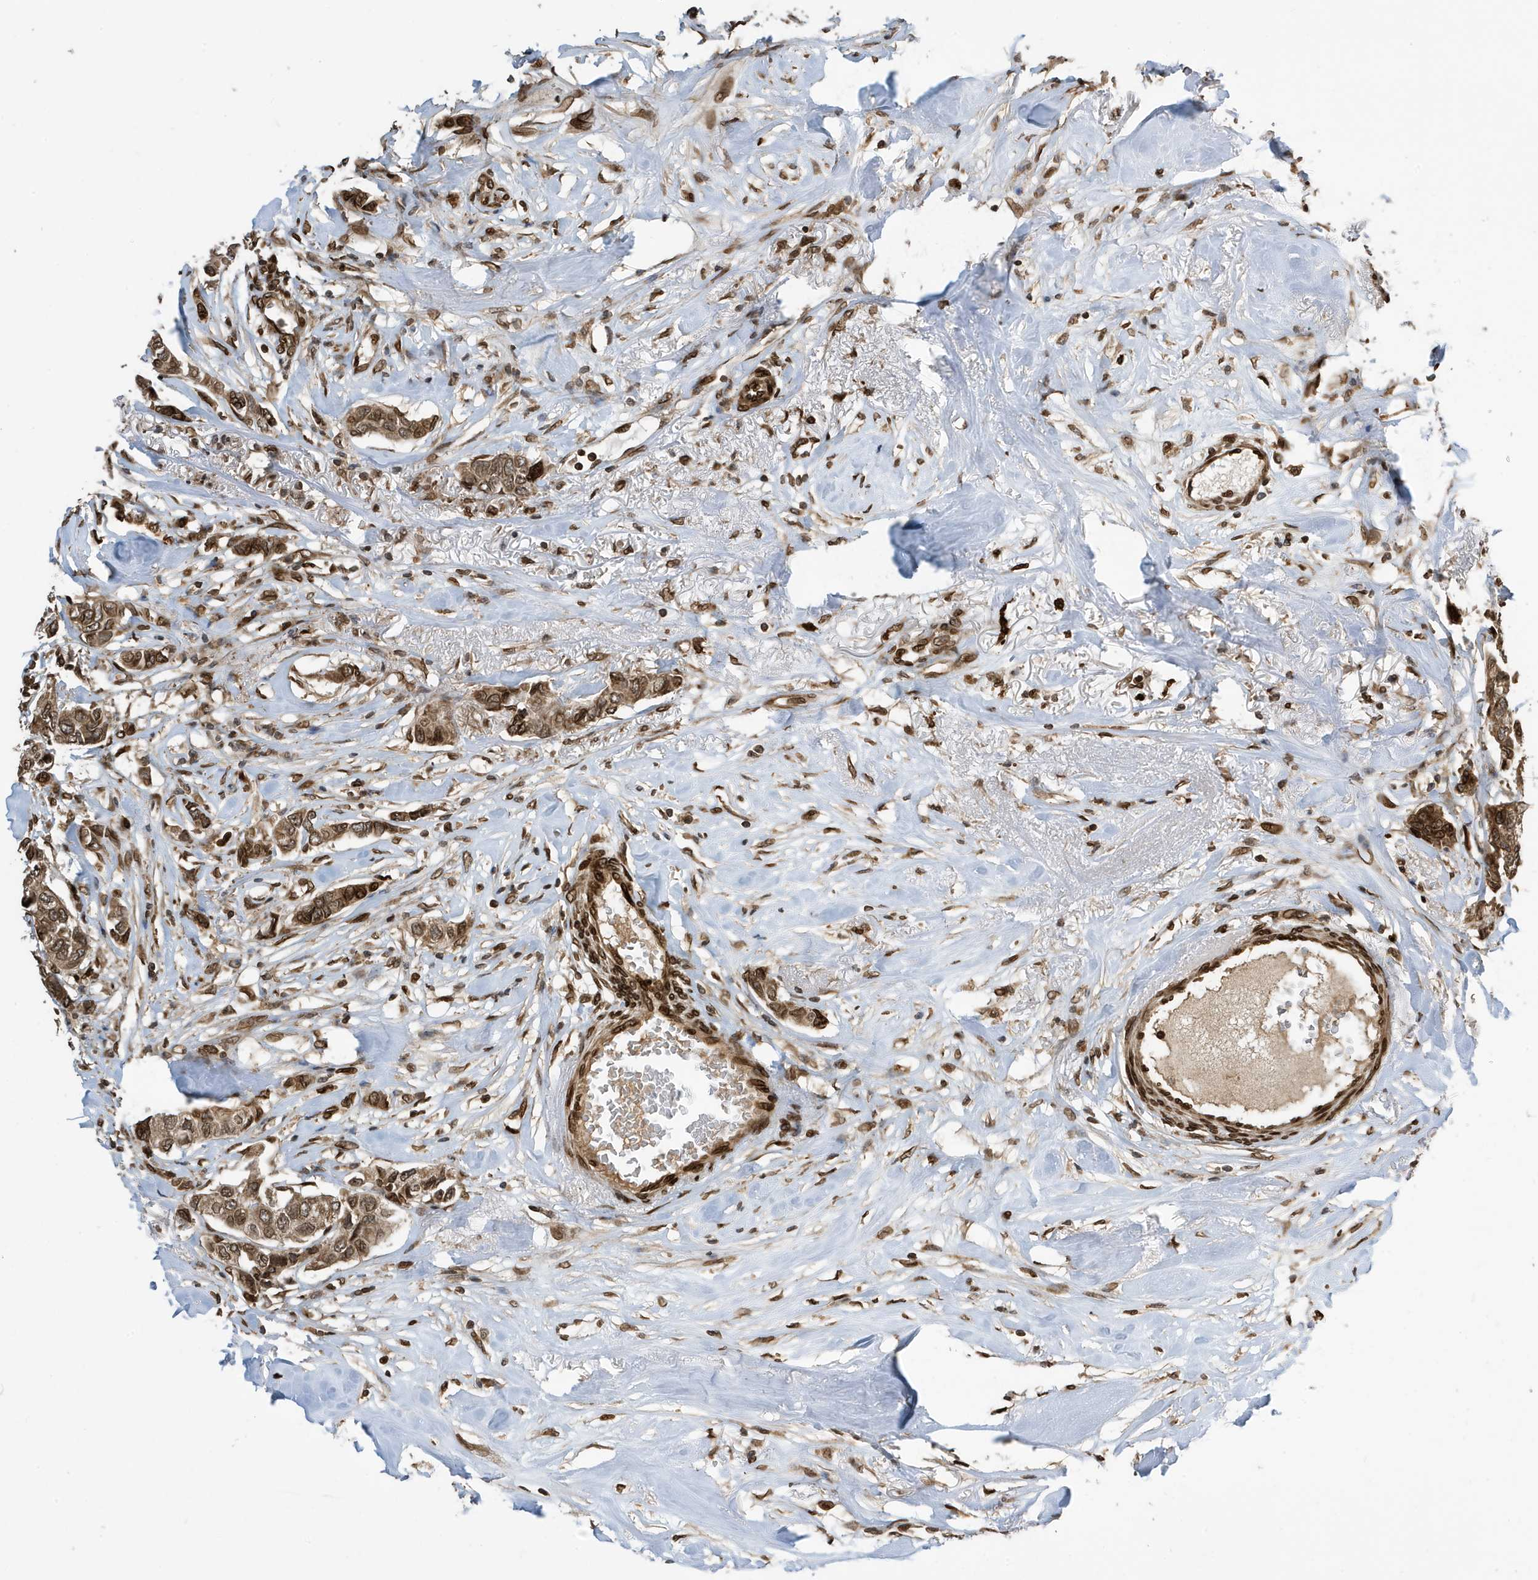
{"staining": {"intensity": "moderate", "quantity": ">75%", "location": "cytoplasmic/membranous,nuclear"}, "tissue": "breast cancer", "cell_type": "Tumor cells", "image_type": "cancer", "snomed": [{"axis": "morphology", "description": "Duct carcinoma"}, {"axis": "topography", "description": "Breast"}], "caption": "Breast cancer (invasive ductal carcinoma) stained with IHC exhibits moderate cytoplasmic/membranous and nuclear staining in approximately >75% of tumor cells.", "gene": "DUSP18", "patient": {"sex": "female", "age": 80}}